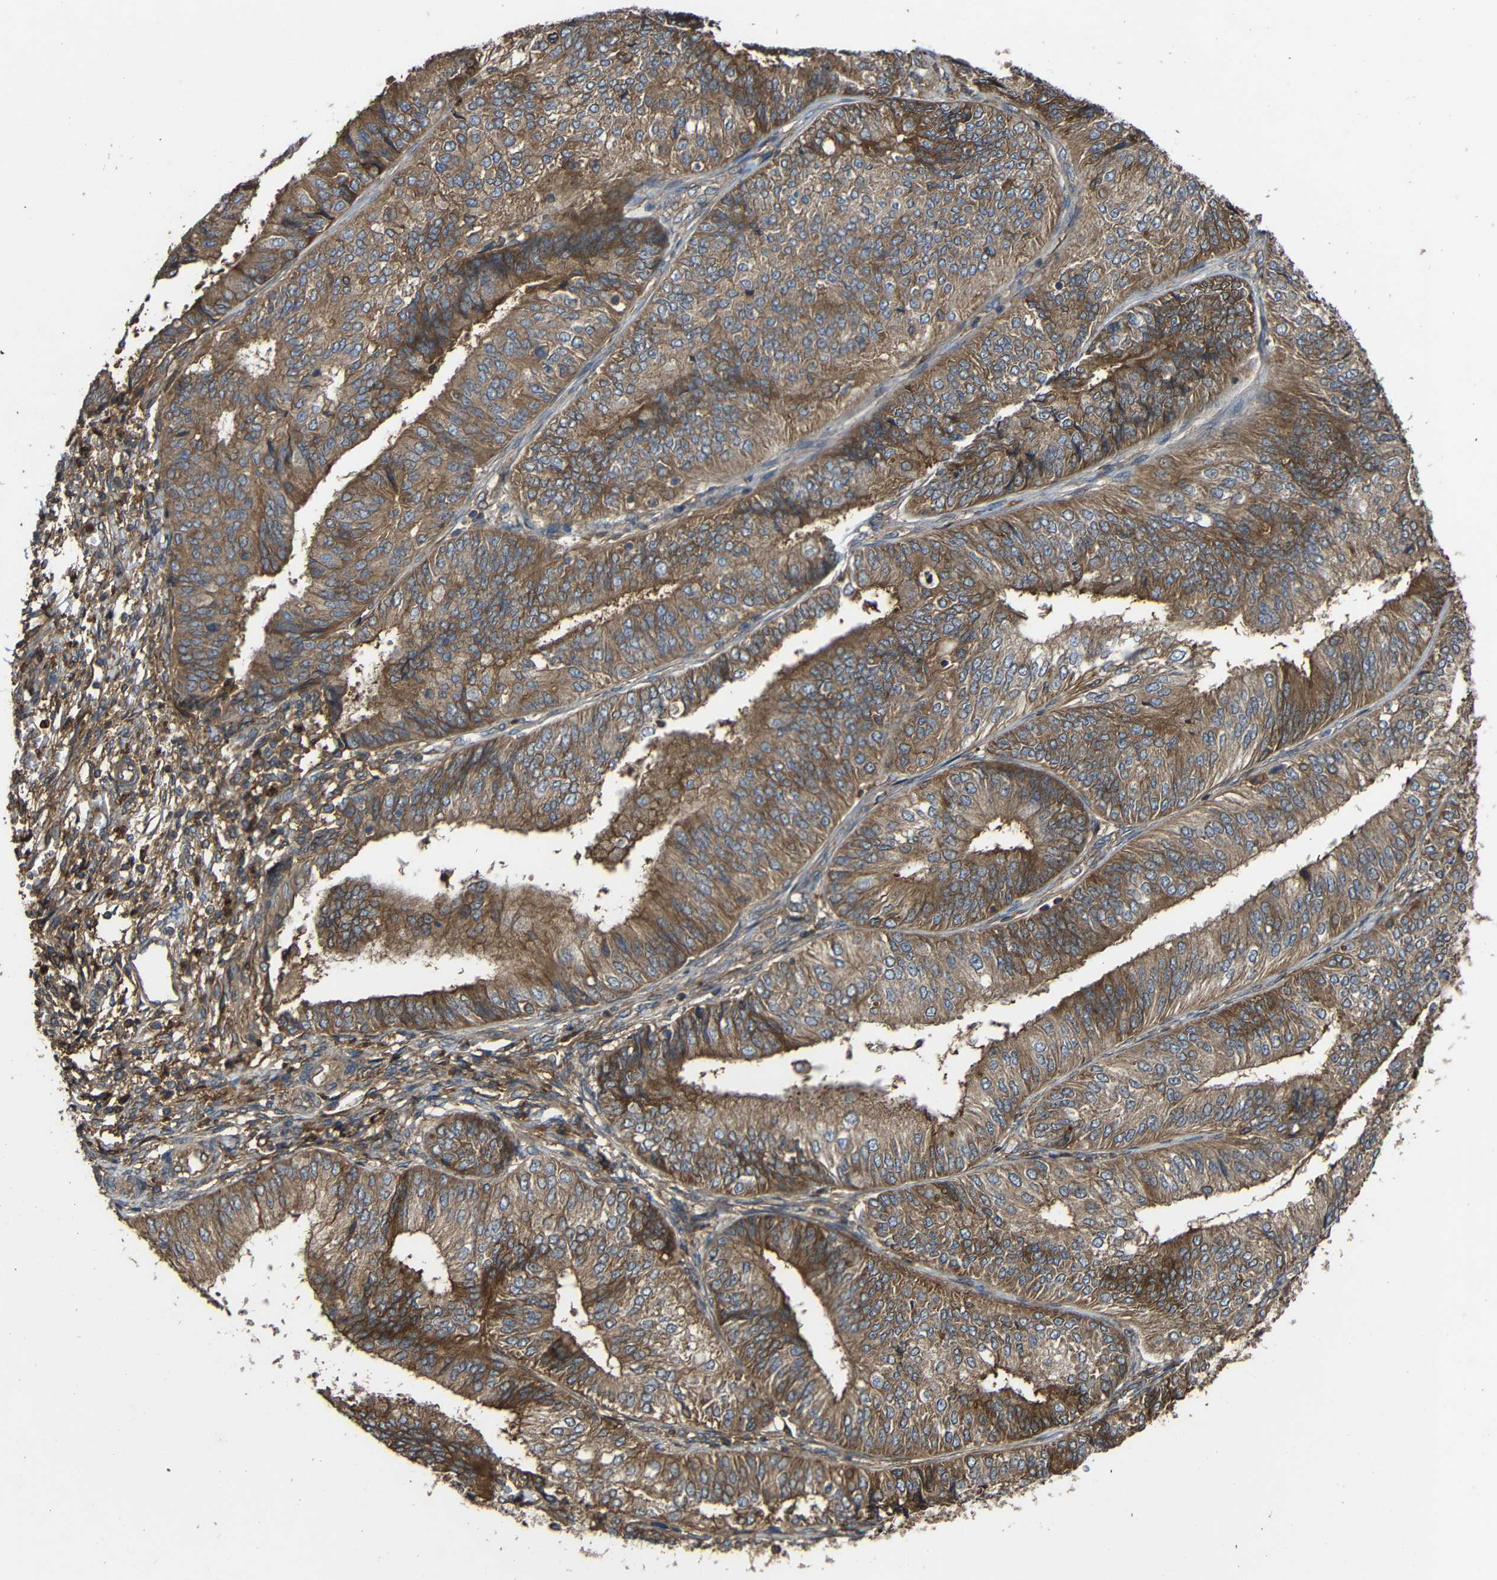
{"staining": {"intensity": "moderate", "quantity": ">75%", "location": "cytoplasmic/membranous"}, "tissue": "endometrial cancer", "cell_type": "Tumor cells", "image_type": "cancer", "snomed": [{"axis": "morphology", "description": "Adenocarcinoma, NOS"}, {"axis": "topography", "description": "Endometrium"}], "caption": "The histopathology image shows staining of endometrial adenocarcinoma, revealing moderate cytoplasmic/membranous protein positivity (brown color) within tumor cells. (Stains: DAB in brown, nuclei in blue, Microscopy: brightfield microscopy at high magnification).", "gene": "TREM2", "patient": {"sex": "female", "age": 58}}